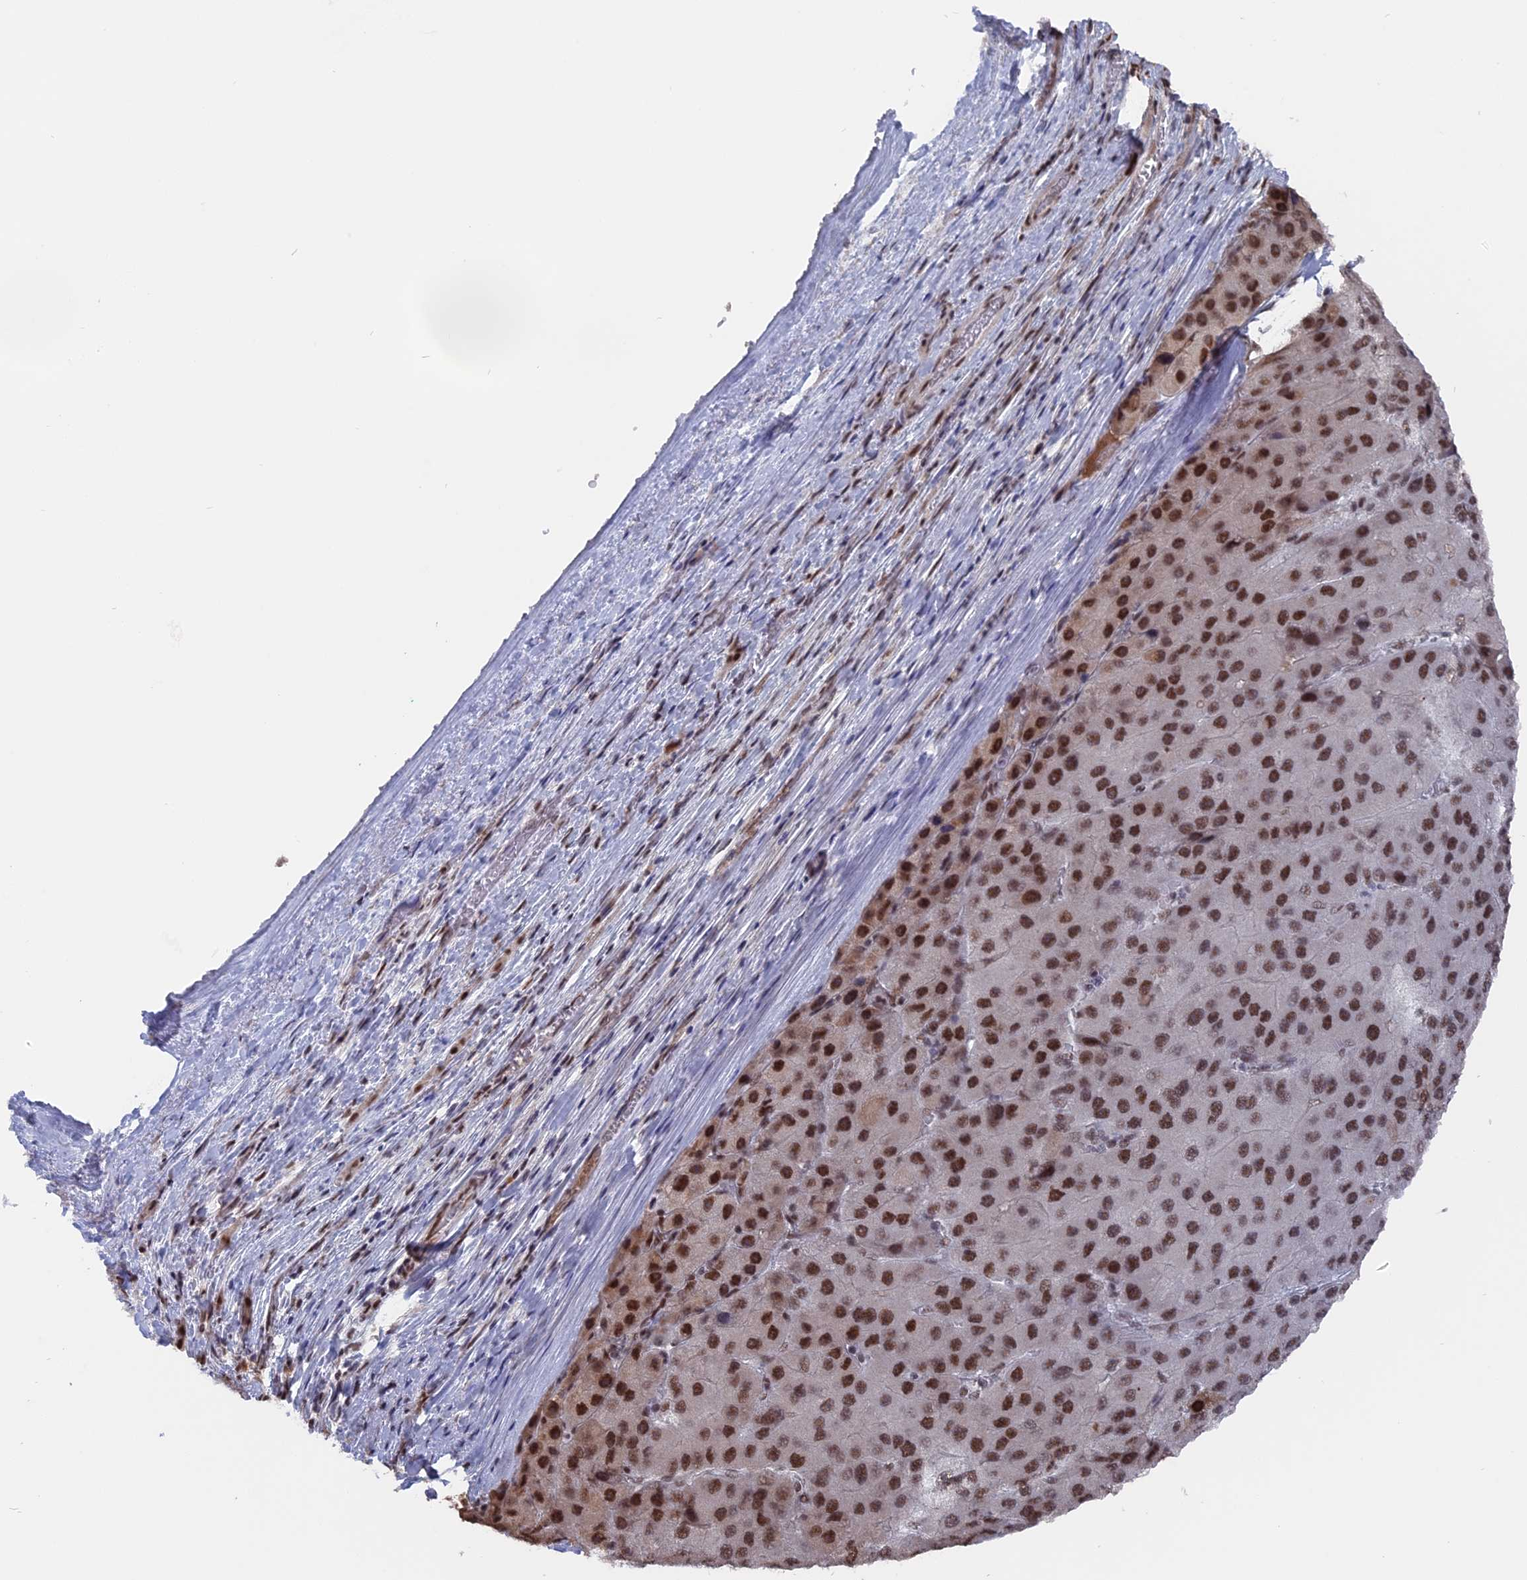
{"staining": {"intensity": "moderate", "quantity": ">75%", "location": "nuclear"}, "tissue": "liver cancer", "cell_type": "Tumor cells", "image_type": "cancer", "snomed": [{"axis": "morphology", "description": "Carcinoma, Hepatocellular, NOS"}, {"axis": "topography", "description": "Liver"}], "caption": "Liver hepatocellular carcinoma was stained to show a protein in brown. There is medium levels of moderate nuclear positivity in about >75% of tumor cells.", "gene": "SF3A2", "patient": {"sex": "female", "age": 73}}